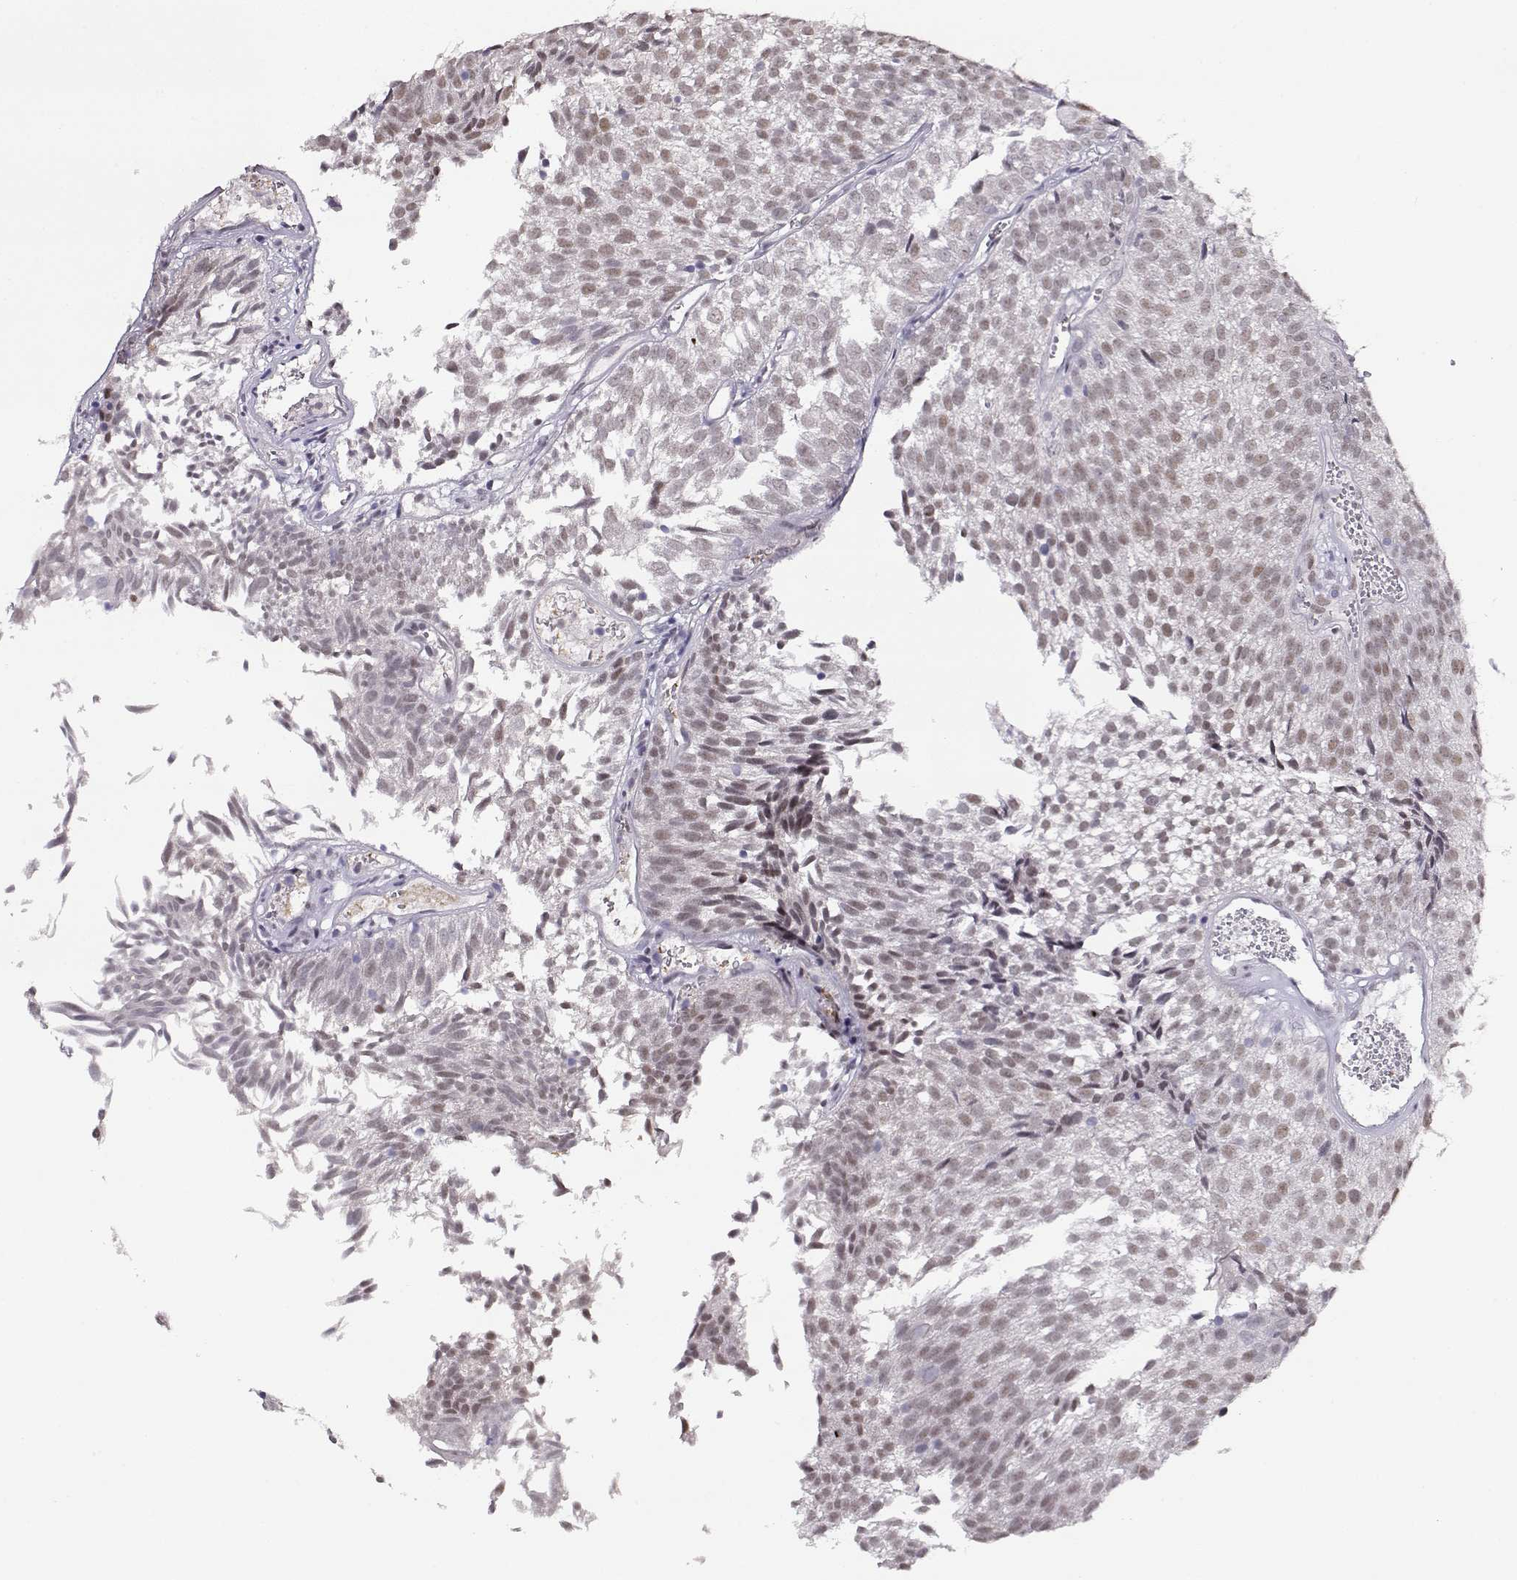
{"staining": {"intensity": "moderate", "quantity": "25%-75%", "location": "nuclear"}, "tissue": "urothelial cancer", "cell_type": "Tumor cells", "image_type": "cancer", "snomed": [{"axis": "morphology", "description": "Urothelial carcinoma, Low grade"}, {"axis": "topography", "description": "Urinary bladder"}], "caption": "High-power microscopy captured an IHC micrograph of urothelial cancer, revealing moderate nuclear staining in approximately 25%-75% of tumor cells.", "gene": "POLI", "patient": {"sex": "male", "age": 52}}